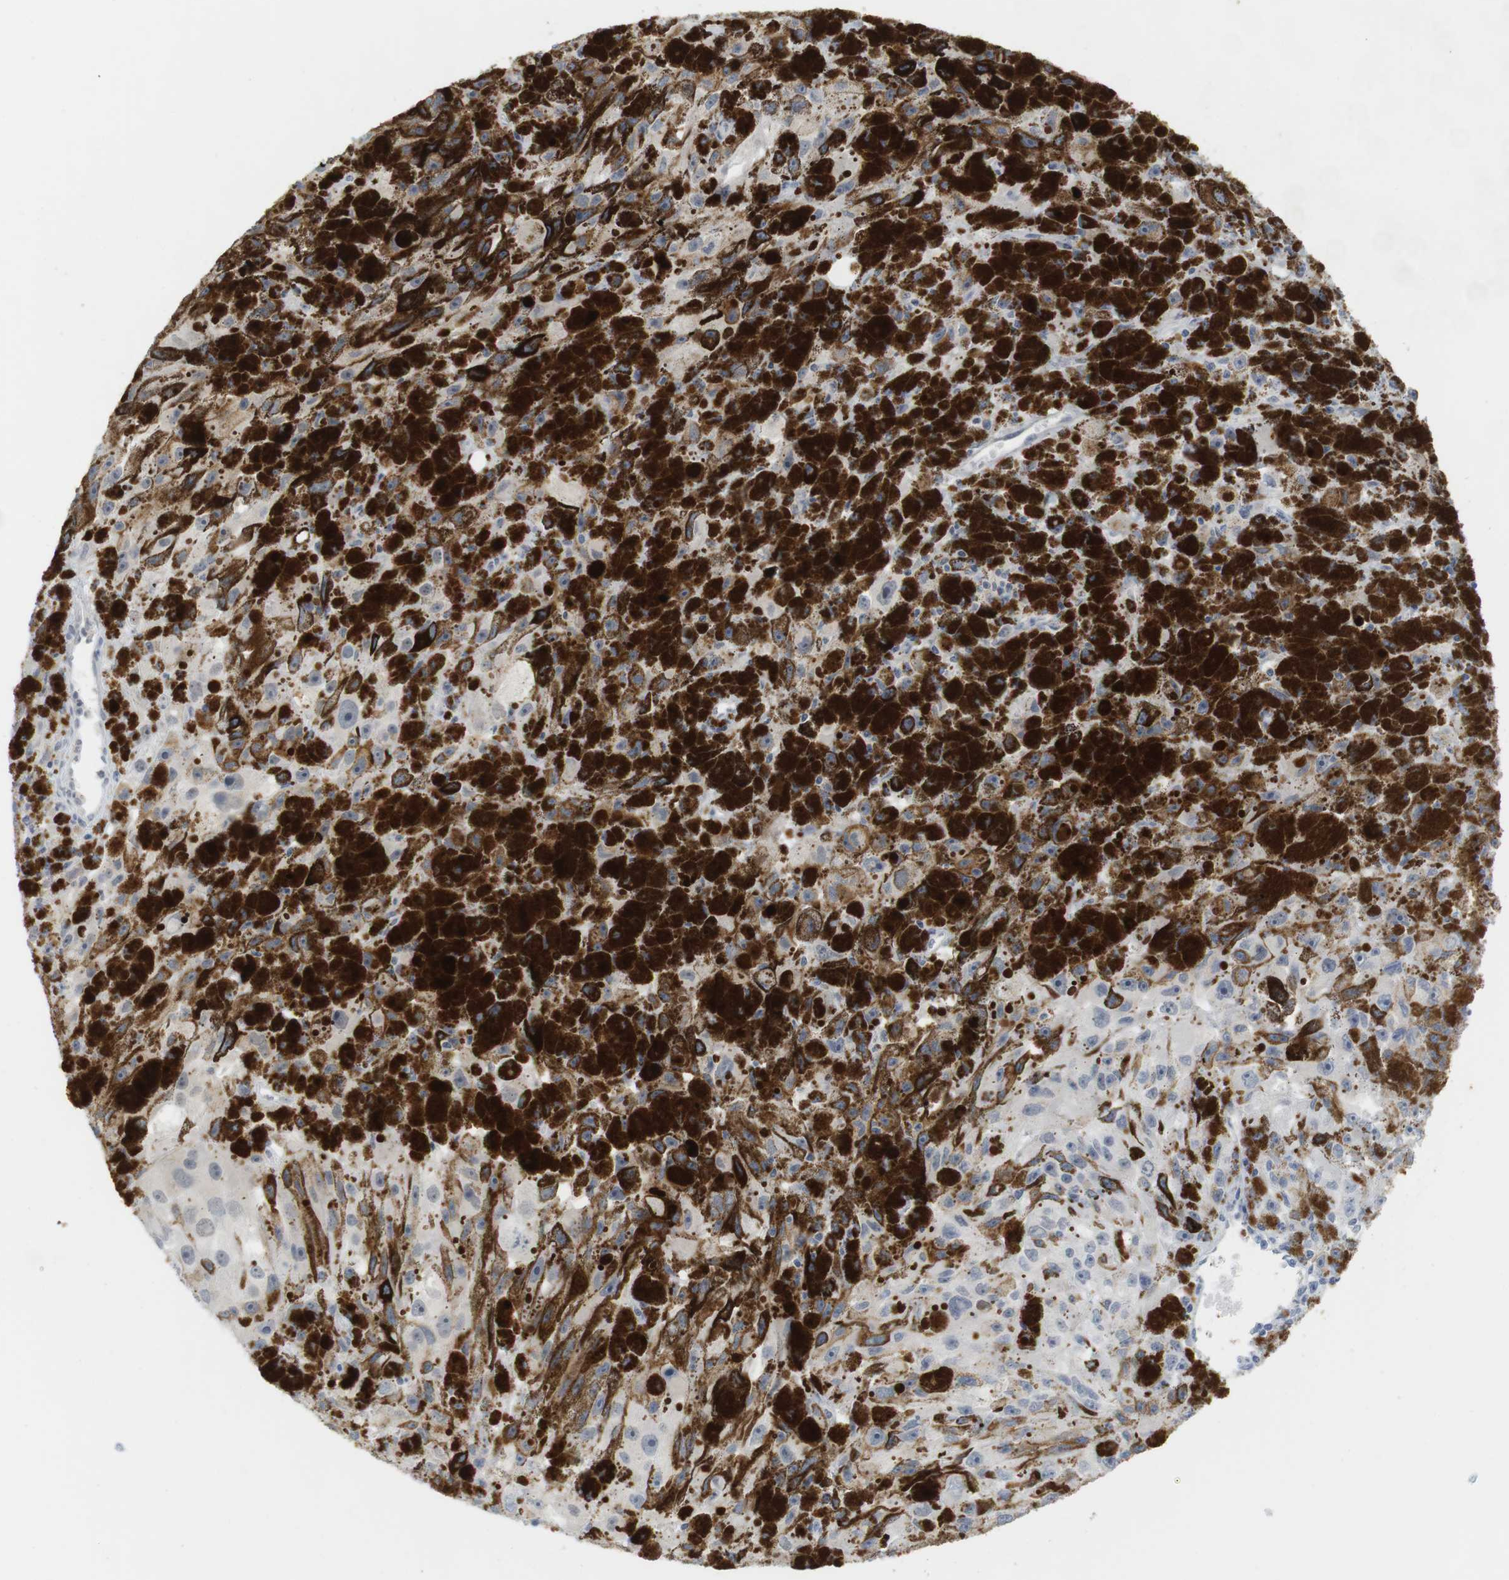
{"staining": {"intensity": "negative", "quantity": "none", "location": "none"}, "tissue": "melanoma", "cell_type": "Tumor cells", "image_type": "cancer", "snomed": [{"axis": "morphology", "description": "Malignant melanoma, NOS"}, {"axis": "topography", "description": "Skin"}], "caption": "Protein analysis of malignant melanoma shows no significant positivity in tumor cells.", "gene": "YIPF1", "patient": {"sex": "female", "age": 104}}